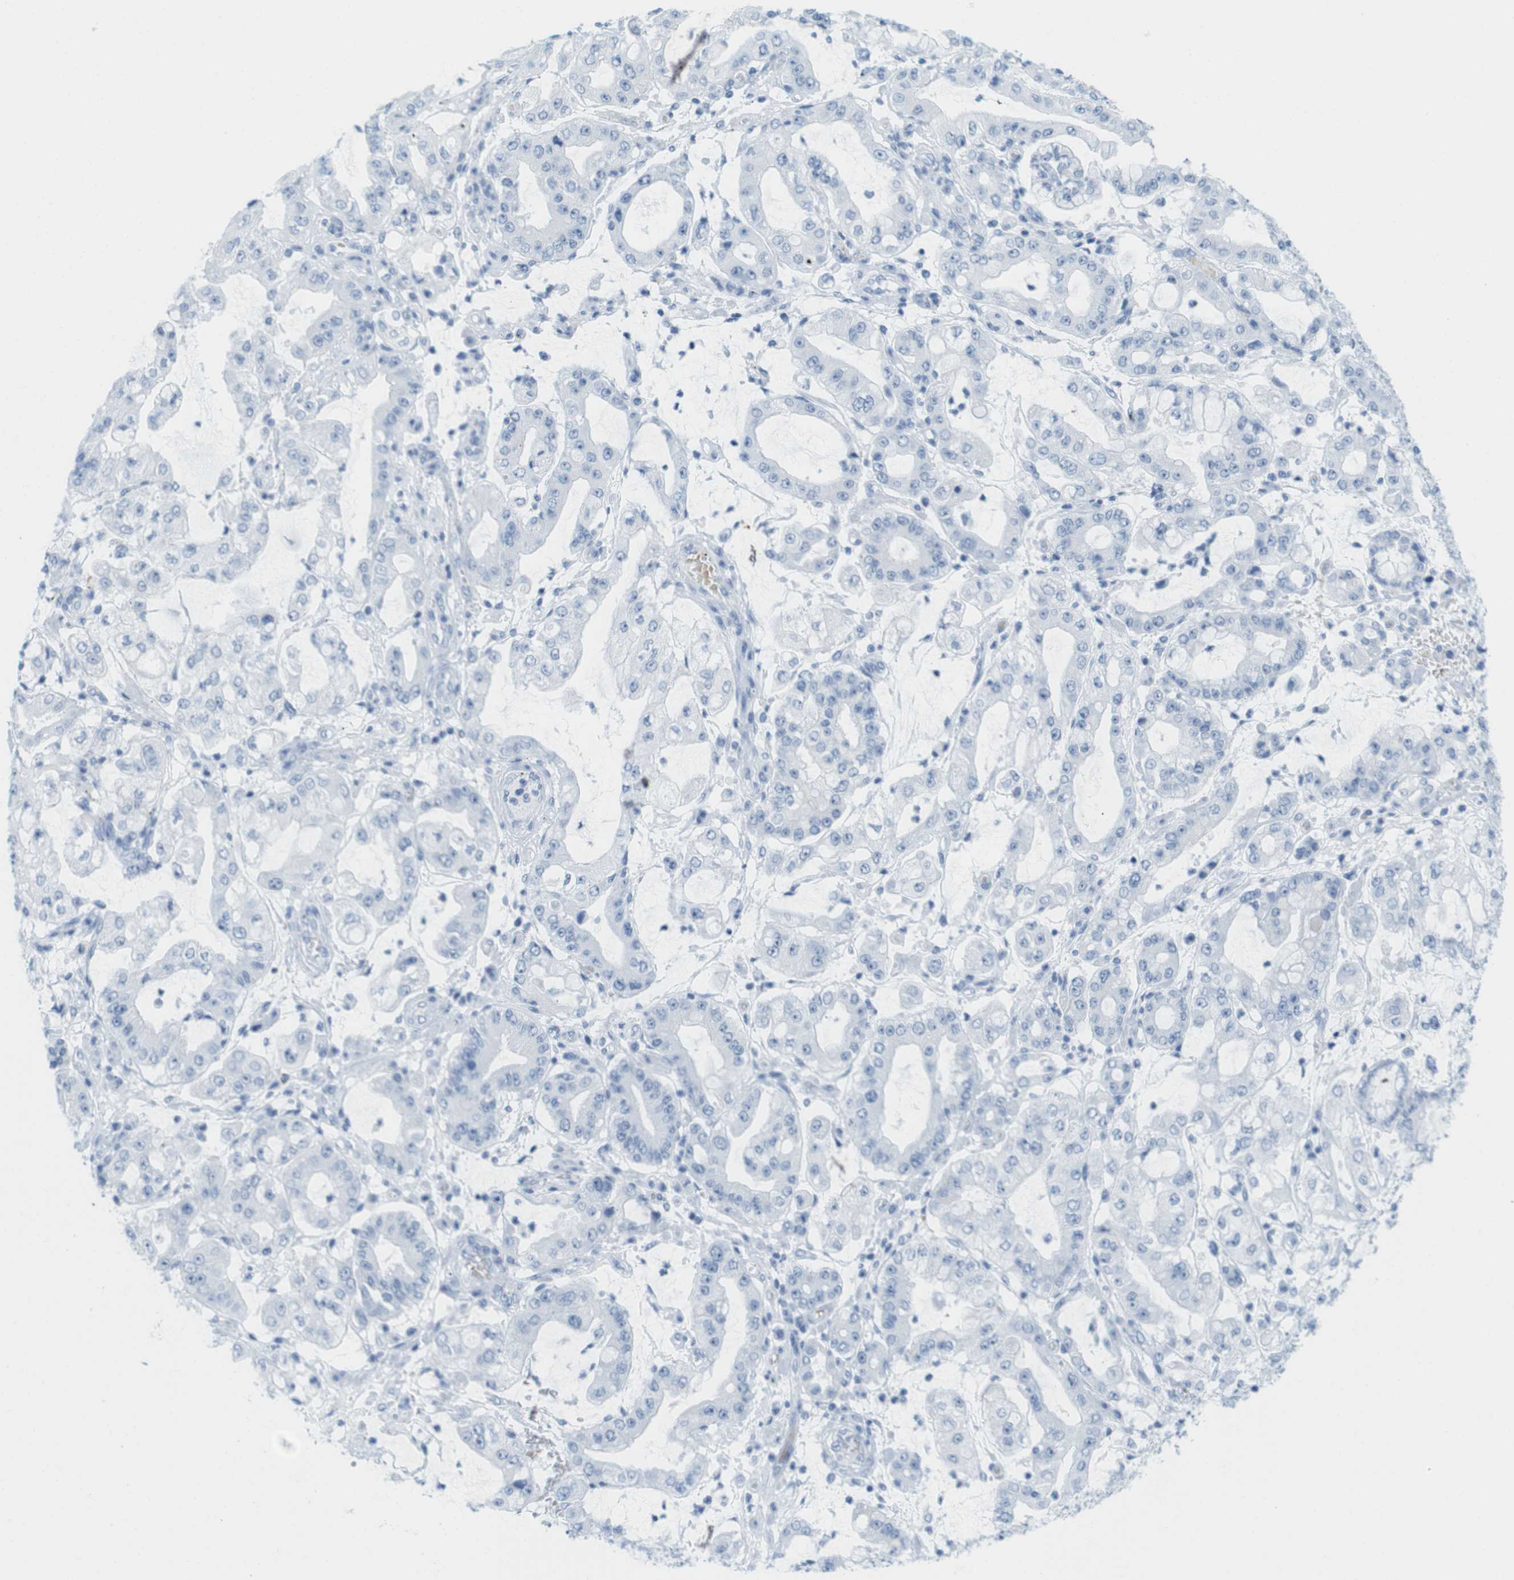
{"staining": {"intensity": "negative", "quantity": "none", "location": "none"}, "tissue": "stomach cancer", "cell_type": "Tumor cells", "image_type": "cancer", "snomed": [{"axis": "morphology", "description": "Adenocarcinoma, NOS"}, {"axis": "topography", "description": "Stomach"}], "caption": "Tumor cells show no significant staining in stomach cancer.", "gene": "TNNT2", "patient": {"sex": "male", "age": 76}}